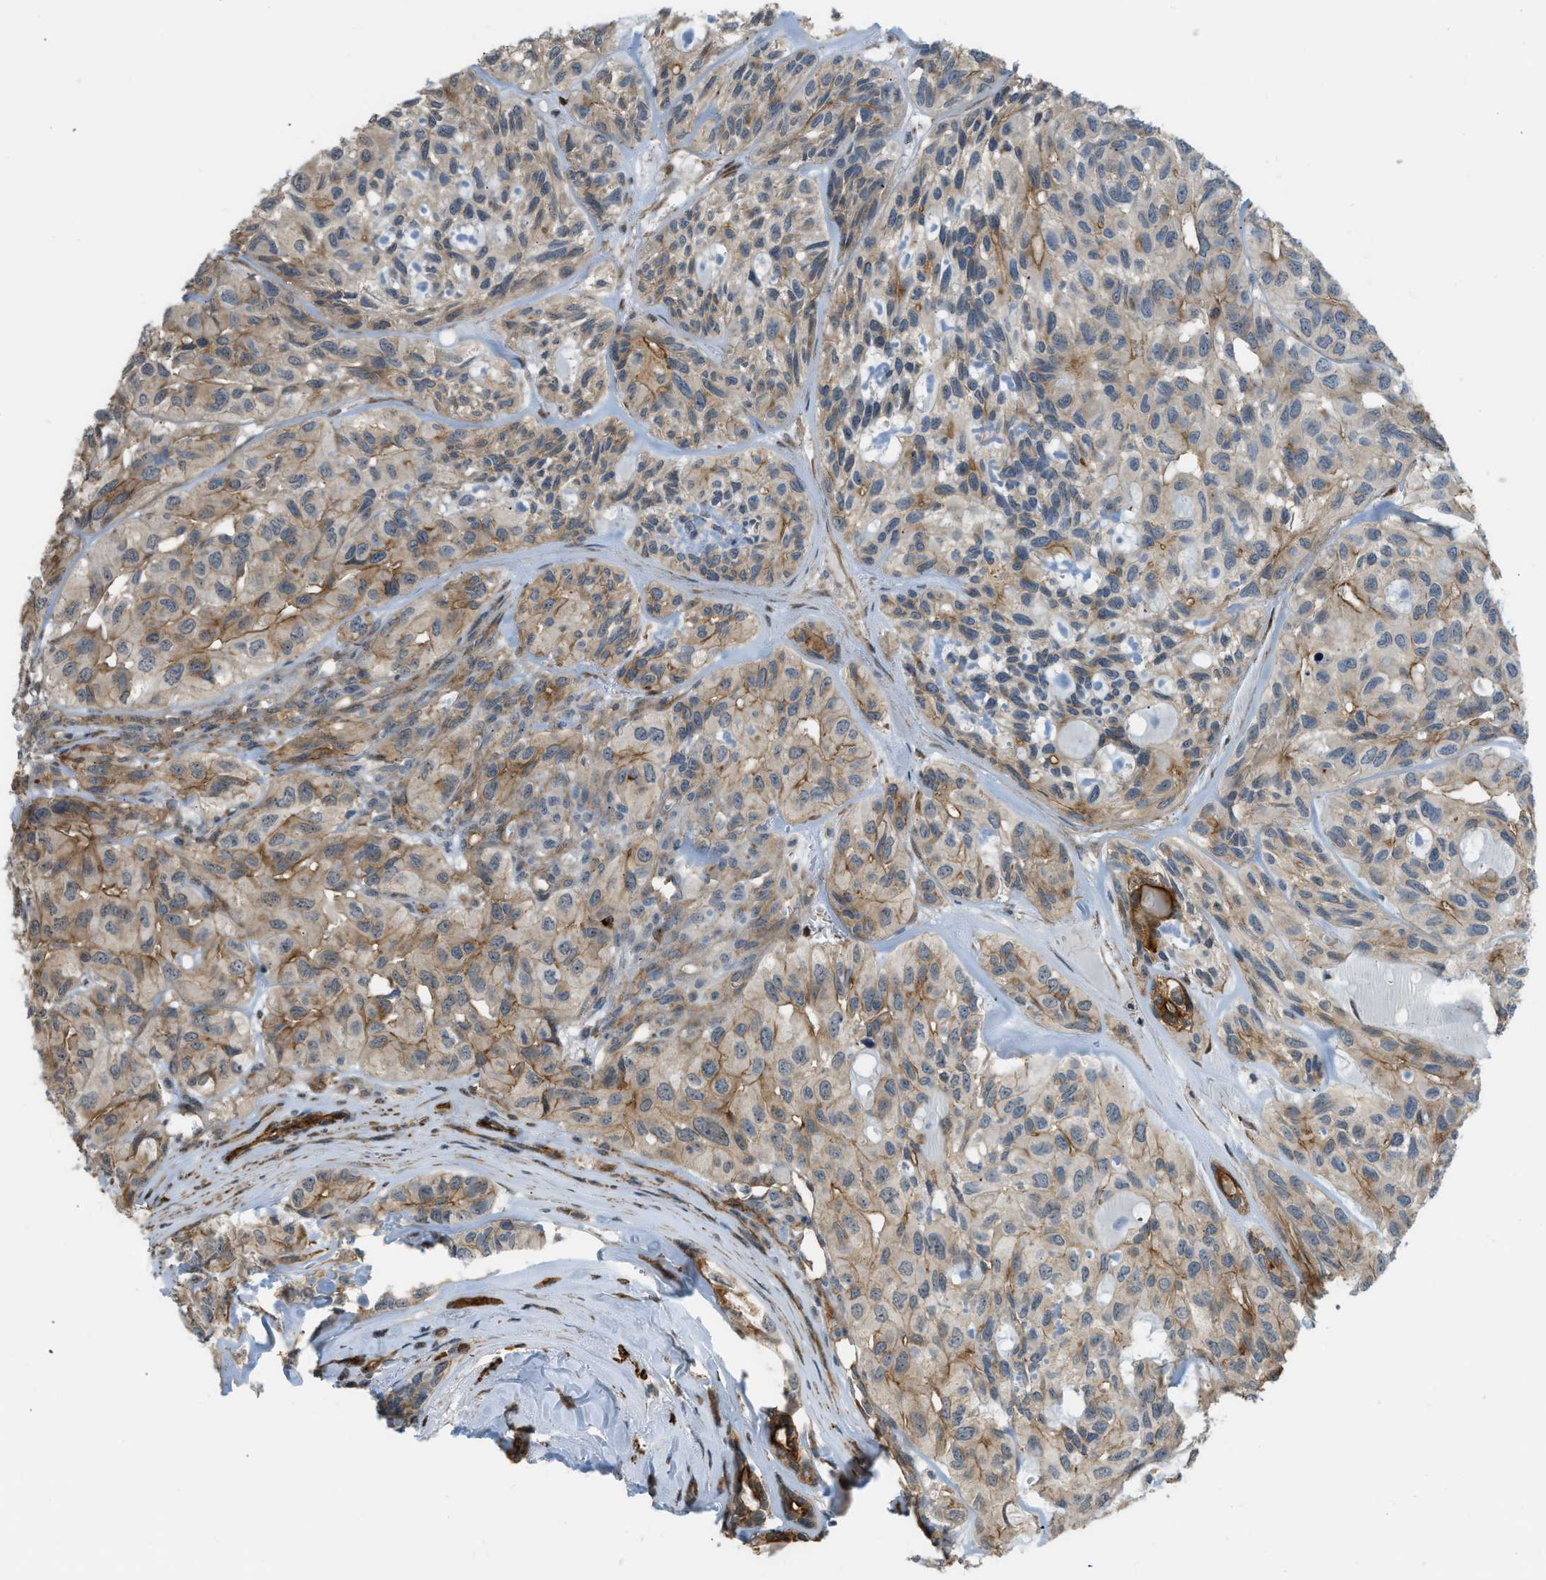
{"staining": {"intensity": "moderate", "quantity": ">75%", "location": "cytoplasmic/membranous"}, "tissue": "head and neck cancer", "cell_type": "Tumor cells", "image_type": "cancer", "snomed": [{"axis": "morphology", "description": "Adenocarcinoma, NOS"}, {"axis": "topography", "description": "Salivary gland, NOS"}, {"axis": "topography", "description": "Head-Neck"}], "caption": "An immunohistochemistry histopathology image of neoplastic tissue is shown. Protein staining in brown labels moderate cytoplasmic/membranous positivity in head and neck adenocarcinoma within tumor cells.", "gene": "KIAA1671", "patient": {"sex": "female", "age": 76}}